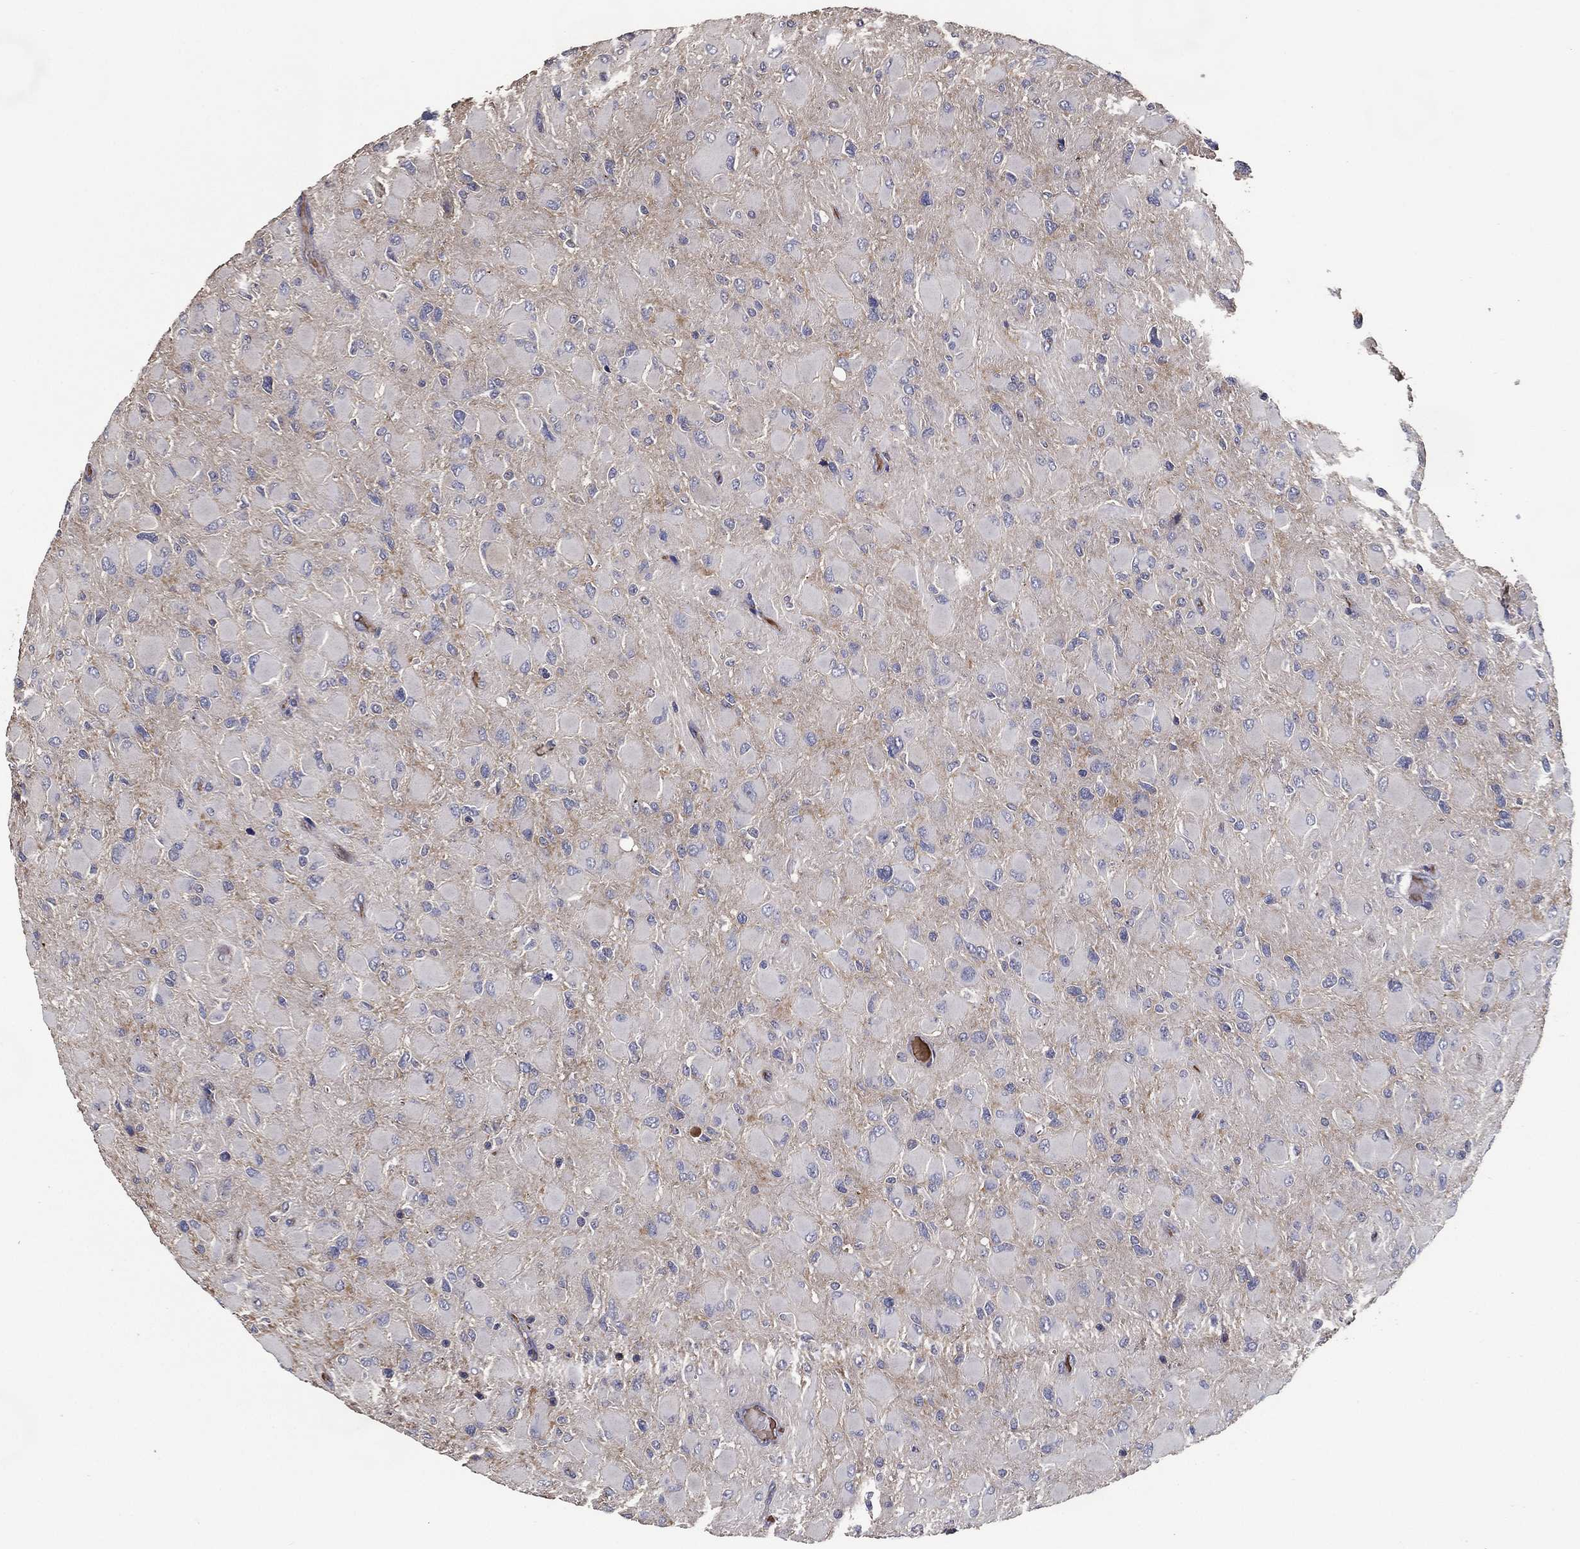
{"staining": {"intensity": "weak", "quantity": "<25%", "location": "cytoplasmic/membranous"}, "tissue": "glioma", "cell_type": "Tumor cells", "image_type": "cancer", "snomed": [{"axis": "morphology", "description": "Glioma, malignant, High grade"}, {"axis": "topography", "description": "Cerebral cortex"}], "caption": "Micrograph shows no significant protein expression in tumor cells of glioma.", "gene": "EFNA1", "patient": {"sex": "female", "age": 36}}